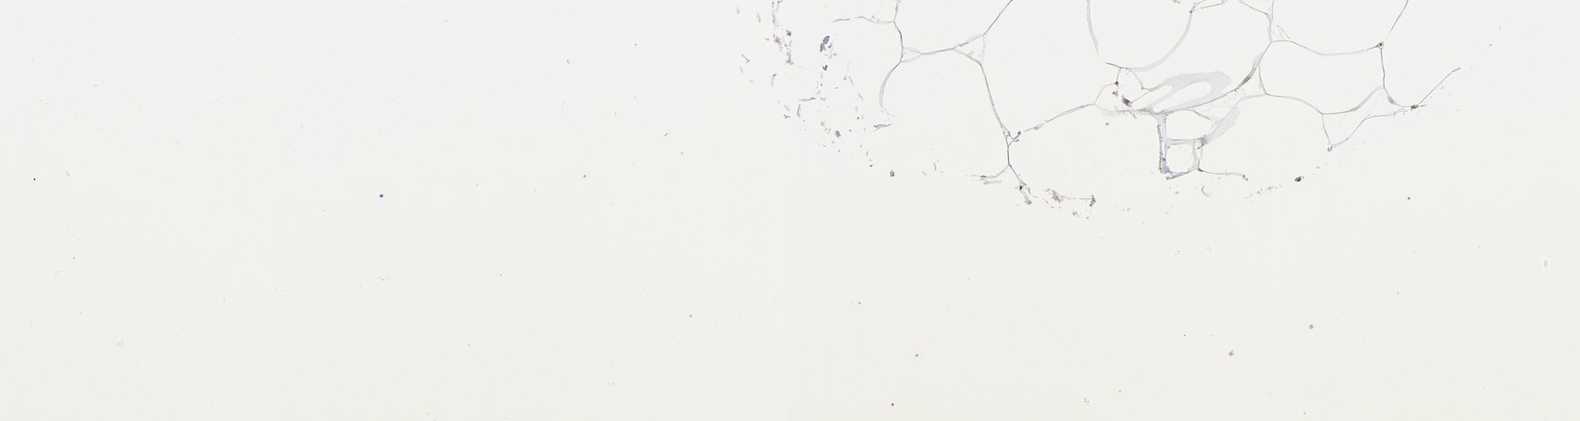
{"staining": {"intensity": "negative", "quantity": "none", "location": "none"}, "tissue": "adipose tissue", "cell_type": "Adipocytes", "image_type": "normal", "snomed": [{"axis": "morphology", "description": "Normal tissue, NOS"}, {"axis": "morphology", "description": "Duct carcinoma"}, {"axis": "topography", "description": "Breast"}, {"axis": "topography", "description": "Adipose tissue"}], "caption": "Immunohistochemistry (IHC) of normal human adipose tissue exhibits no positivity in adipocytes. (IHC, brightfield microscopy, high magnification).", "gene": "RAPGEF3", "patient": {"sex": "female", "age": 37}}